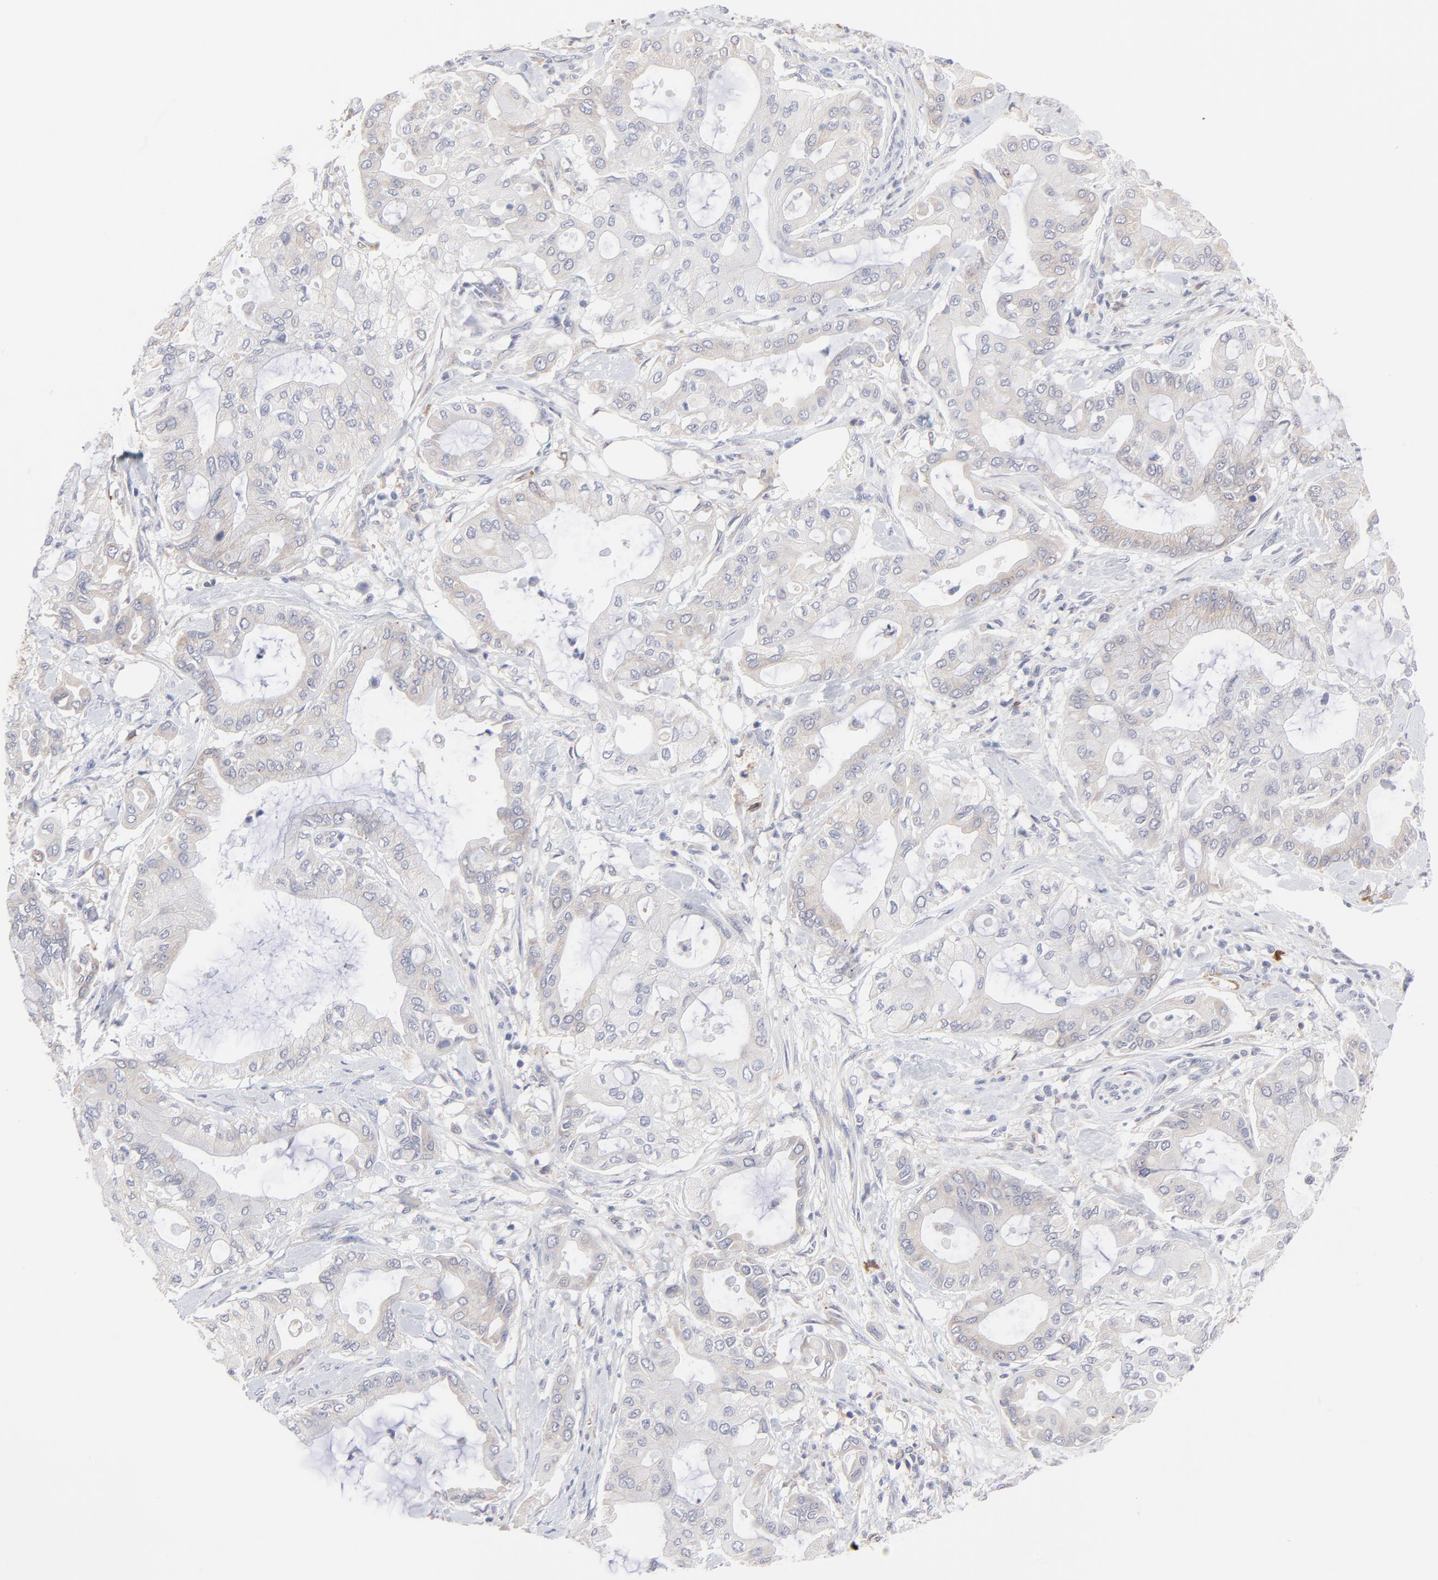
{"staining": {"intensity": "weak", "quantity": "25%-75%", "location": "cytoplasmic/membranous"}, "tissue": "pancreatic cancer", "cell_type": "Tumor cells", "image_type": "cancer", "snomed": [{"axis": "morphology", "description": "Adenocarcinoma, NOS"}, {"axis": "morphology", "description": "Adenocarcinoma, metastatic, NOS"}, {"axis": "topography", "description": "Lymph node"}, {"axis": "topography", "description": "Pancreas"}, {"axis": "topography", "description": "Duodenum"}], "caption": "Immunohistochemical staining of human metastatic adenocarcinoma (pancreatic) demonstrates low levels of weak cytoplasmic/membranous expression in about 25%-75% of tumor cells.", "gene": "TRIM22", "patient": {"sex": "female", "age": 64}}